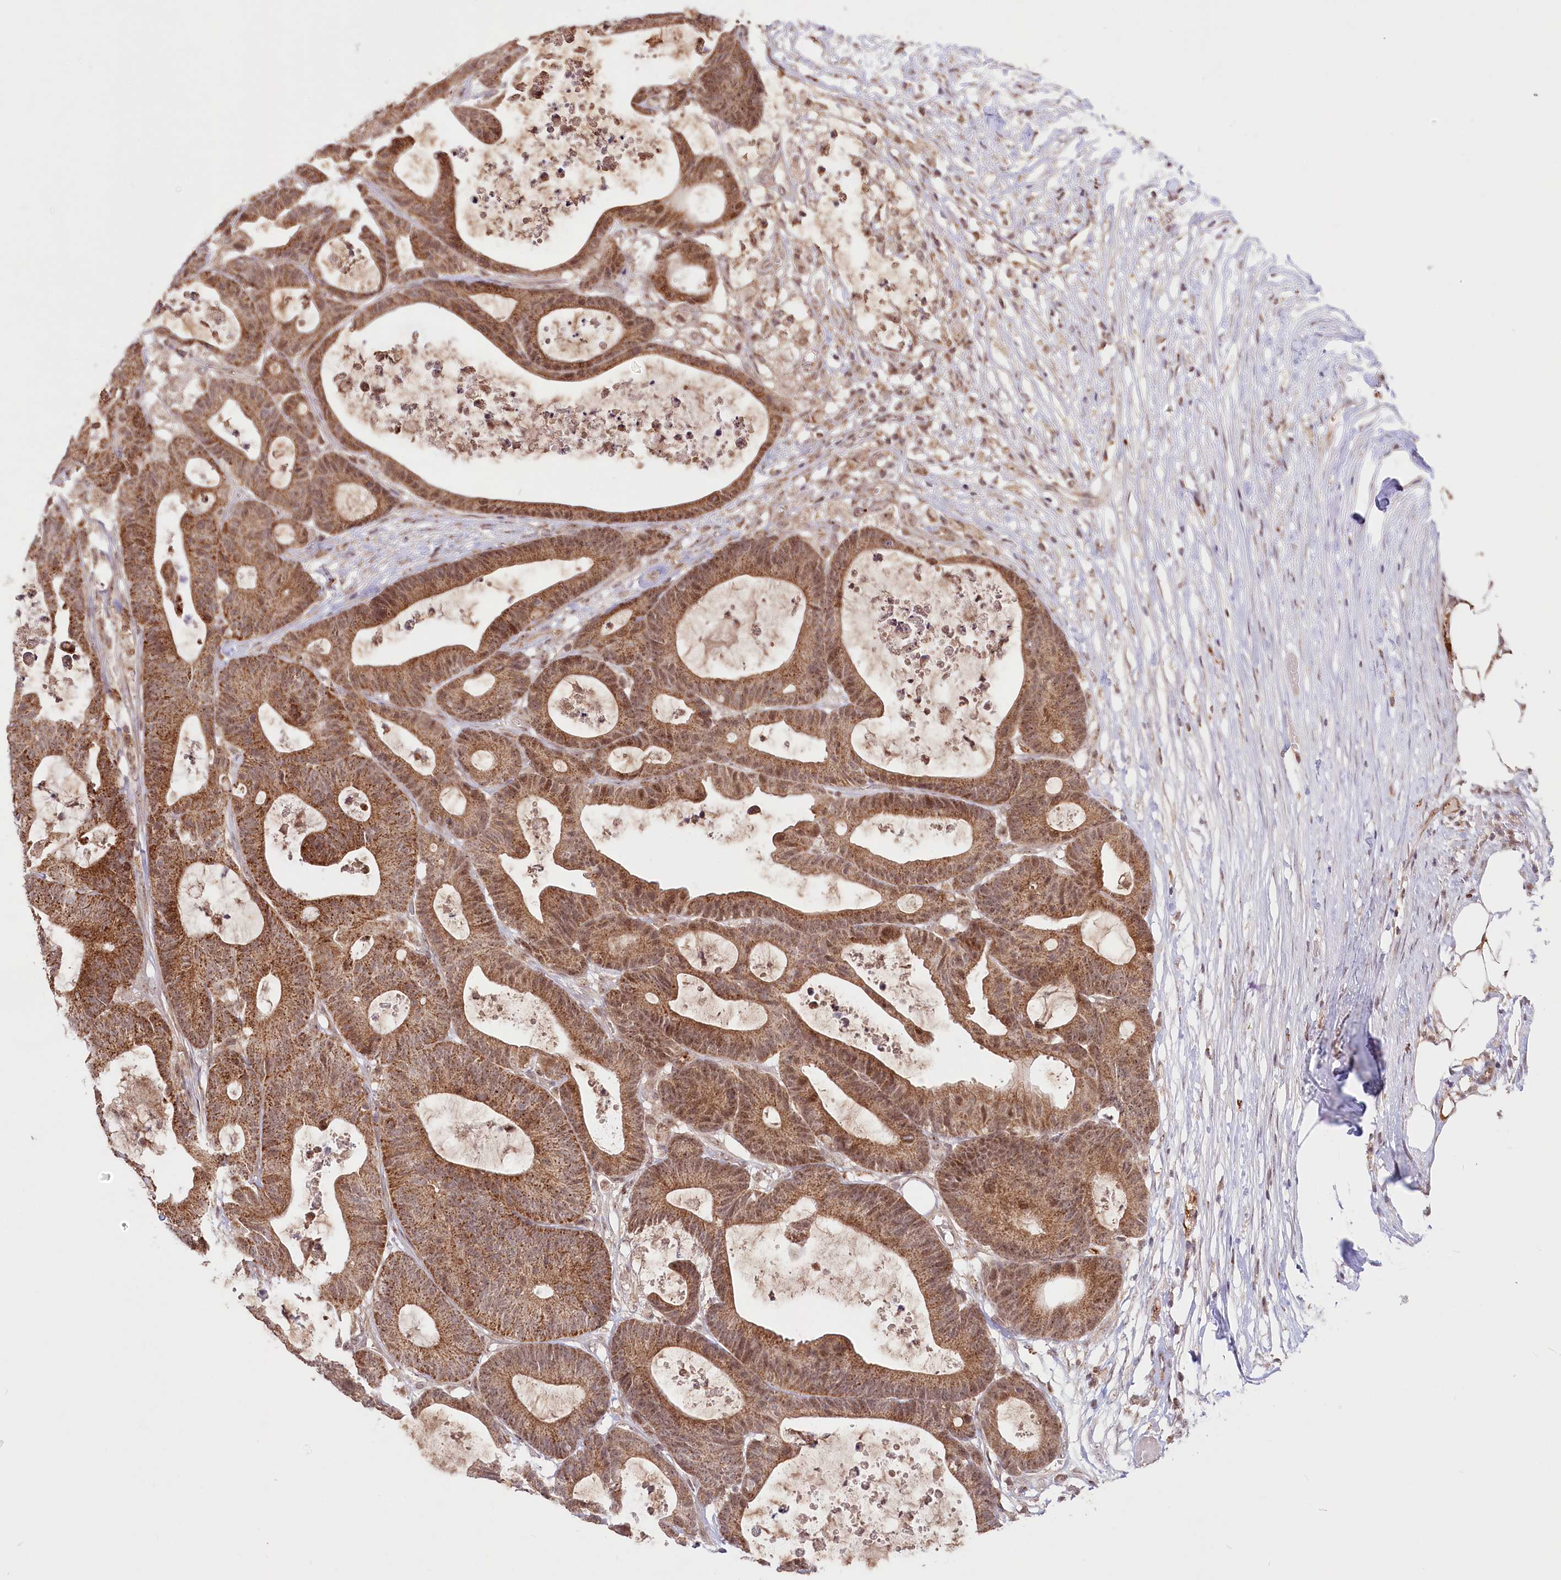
{"staining": {"intensity": "moderate", "quantity": ">75%", "location": "cytoplasmic/membranous"}, "tissue": "colorectal cancer", "cell_type": "Tumor cells", "image_type": "cancer", "snomed": [{"axis": "morphology", "description": "Adenocarcinoma, NOS"}, {"axis": "topography", "description": "Colon"}], "caption": "DAB immunohistochemical staining of colorectal adenocarcinoma exhibits moderate cytoplasmic/membranous protein positivity in approximately >75% of tumor cells.", "gene": "RTN4IP1", "patient": {"sex": "female", "age": 84}}